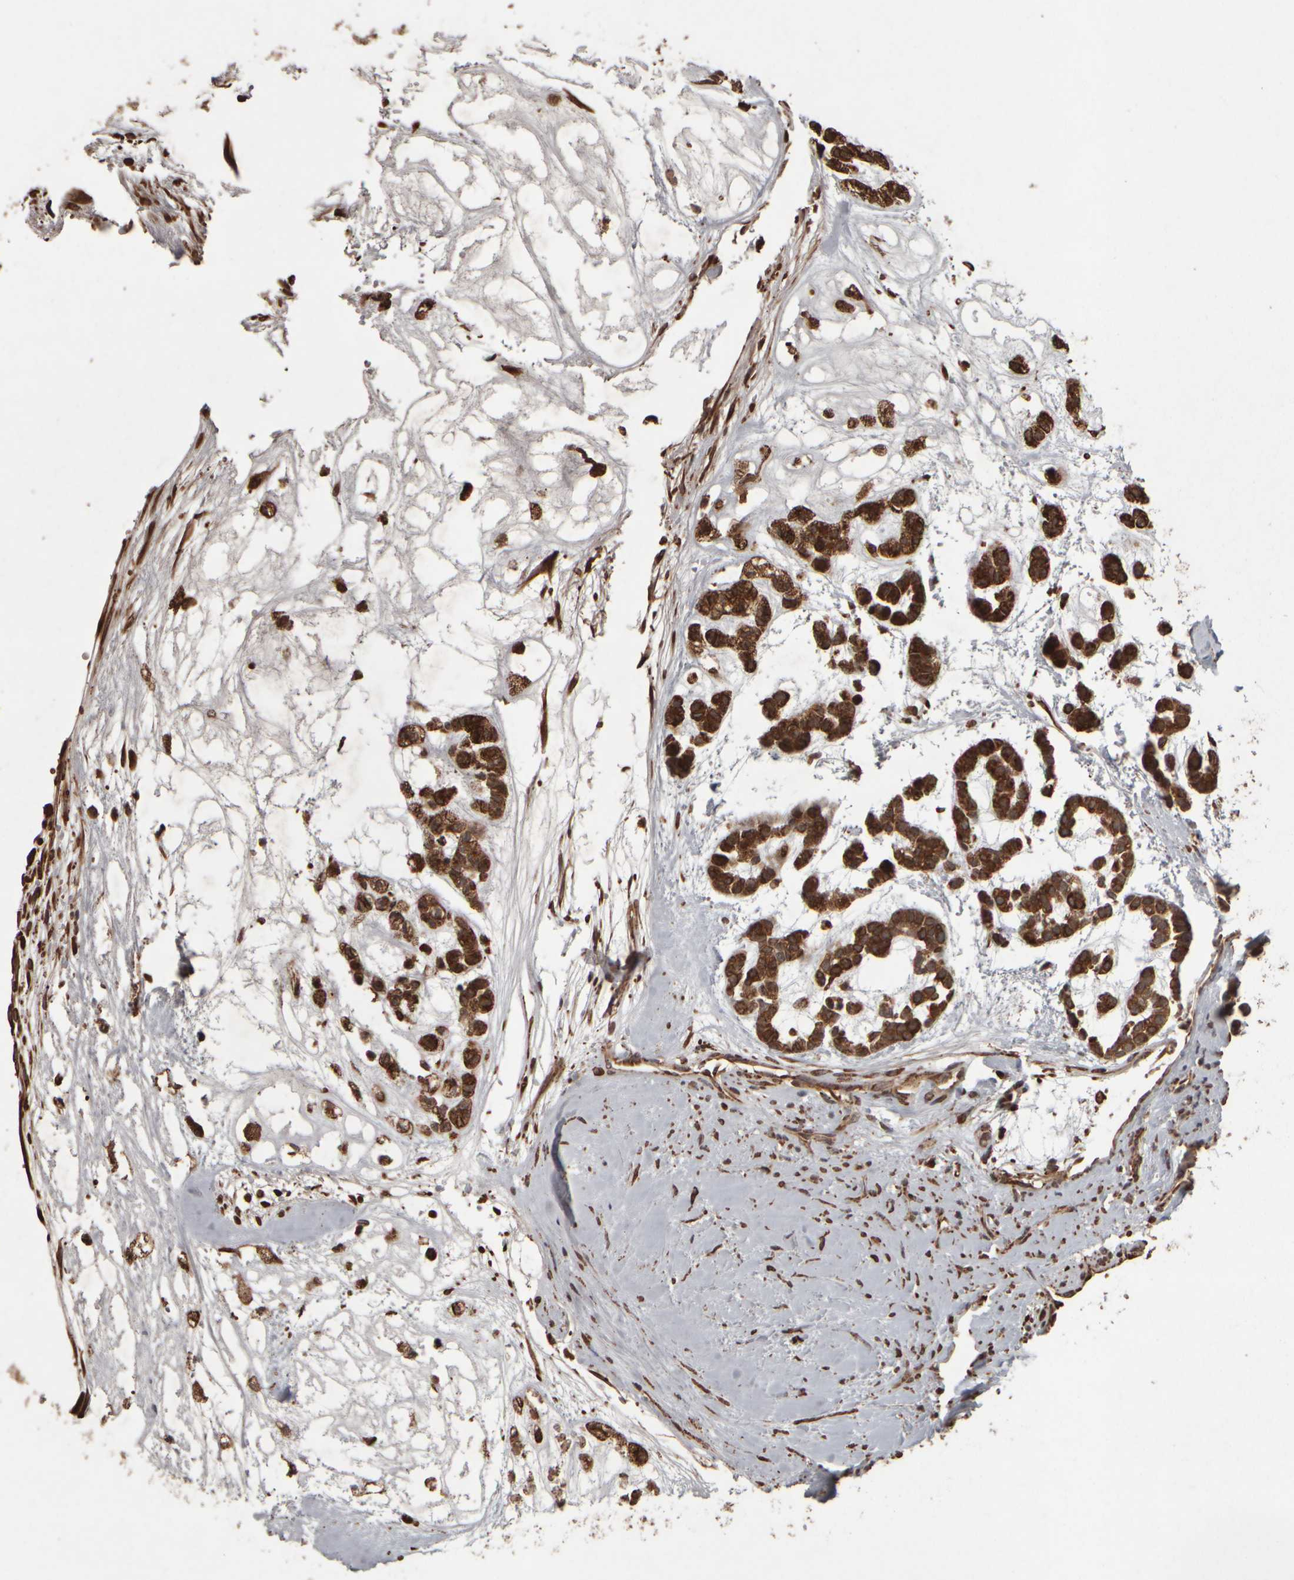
{"staining": {"intensity": "strong", "quantity": ">75%", "location": "cytoplasmic/membranous"}, "tissue": "head and neck cancer", "cell_type": "Tumor cells", "image_type": "cancer", "snomed": [{"axis": "morphology", "description": "Adenocarcinoma, NOS"}, {"axis": "morphology", "description": "Adenoma, NOS"}, {"axis": "topography", "description": "Head-Neck"}], "caption": "Immunohistochemical staining of head and neck adenocarcinoma reveals high levels of strong cytoplasmic/membranous protein staining in approximately >75% of tumor cells.", "gene": "AGBL3", "patient": {"sex": "female", "age": 55}}